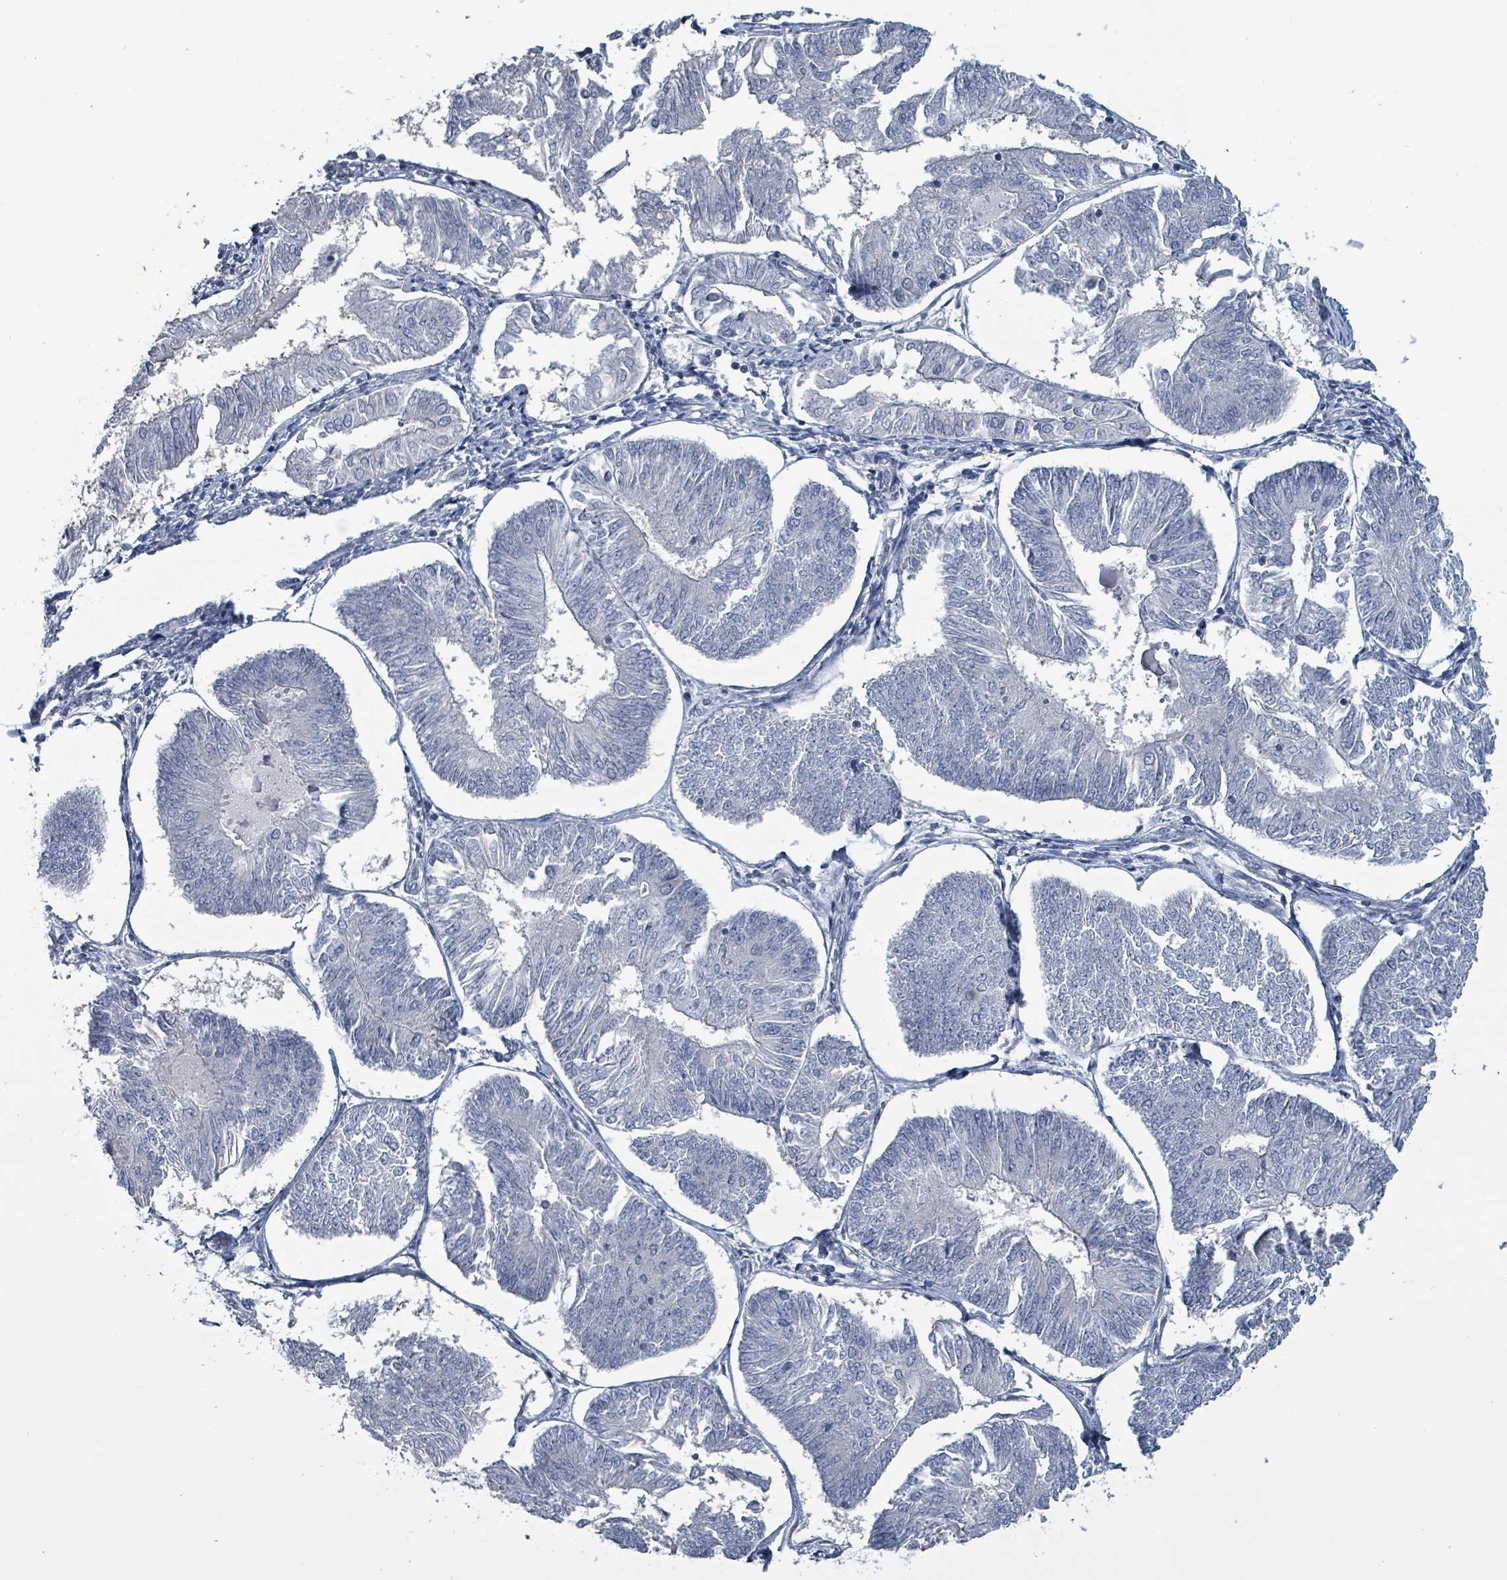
{"staining": {"intensity": "negative", "quantity": "none", "location": "none"}, "tissue": "endometrial cancer", "cell_type": "Tumor cells", "image_type": "cancer", "snomed": [{"axis": "morphology", "description": "Adenocarcinoma, NOS"}, {"axis": "topography", "description": "Endometrium"}], "caption": "IHC of endometrial adenocarcinoma demonstrates no expression in tumor cells.", "gene": "BIVM", "patient": {"sex": "female", "age": 58}}